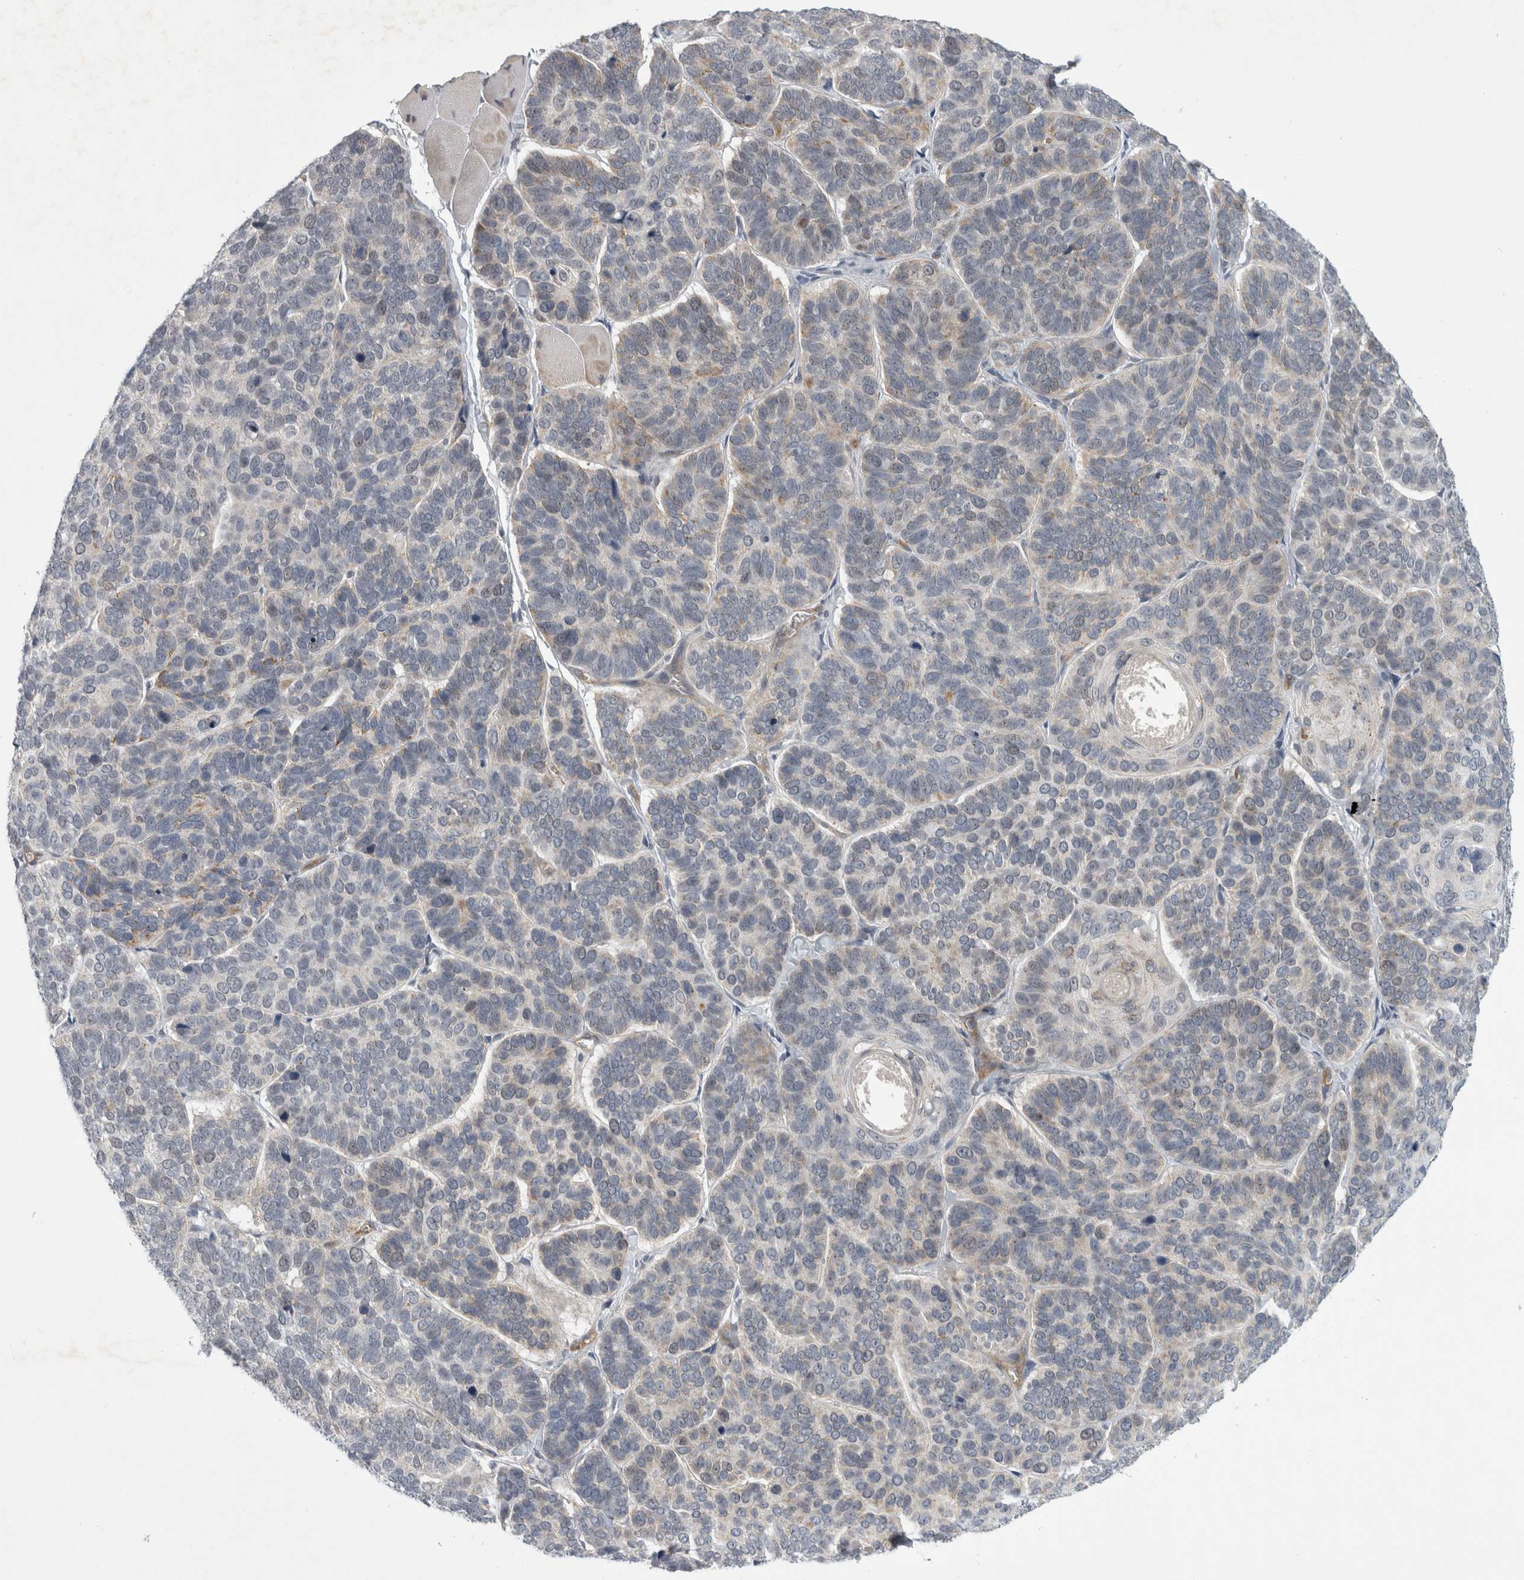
{"staining": {"intensity": "weak", "quantity": "<25%", "location": "cytoplasmic/membranous"}, "tissue": "skin cancer", "cell_type": "Tumor cells", "image_type": "cancer", "snomed": [{"axis": "morphology", "description": "Basal cell carcinoma"}, {"axis": "topography", "description": "Skin"}], "caption": "There is no significant expression in tumor cells of skin cancer (basal cell carcinoma).", "gene": "PARP11", "patient": {"sex": "male", "age": 62}}